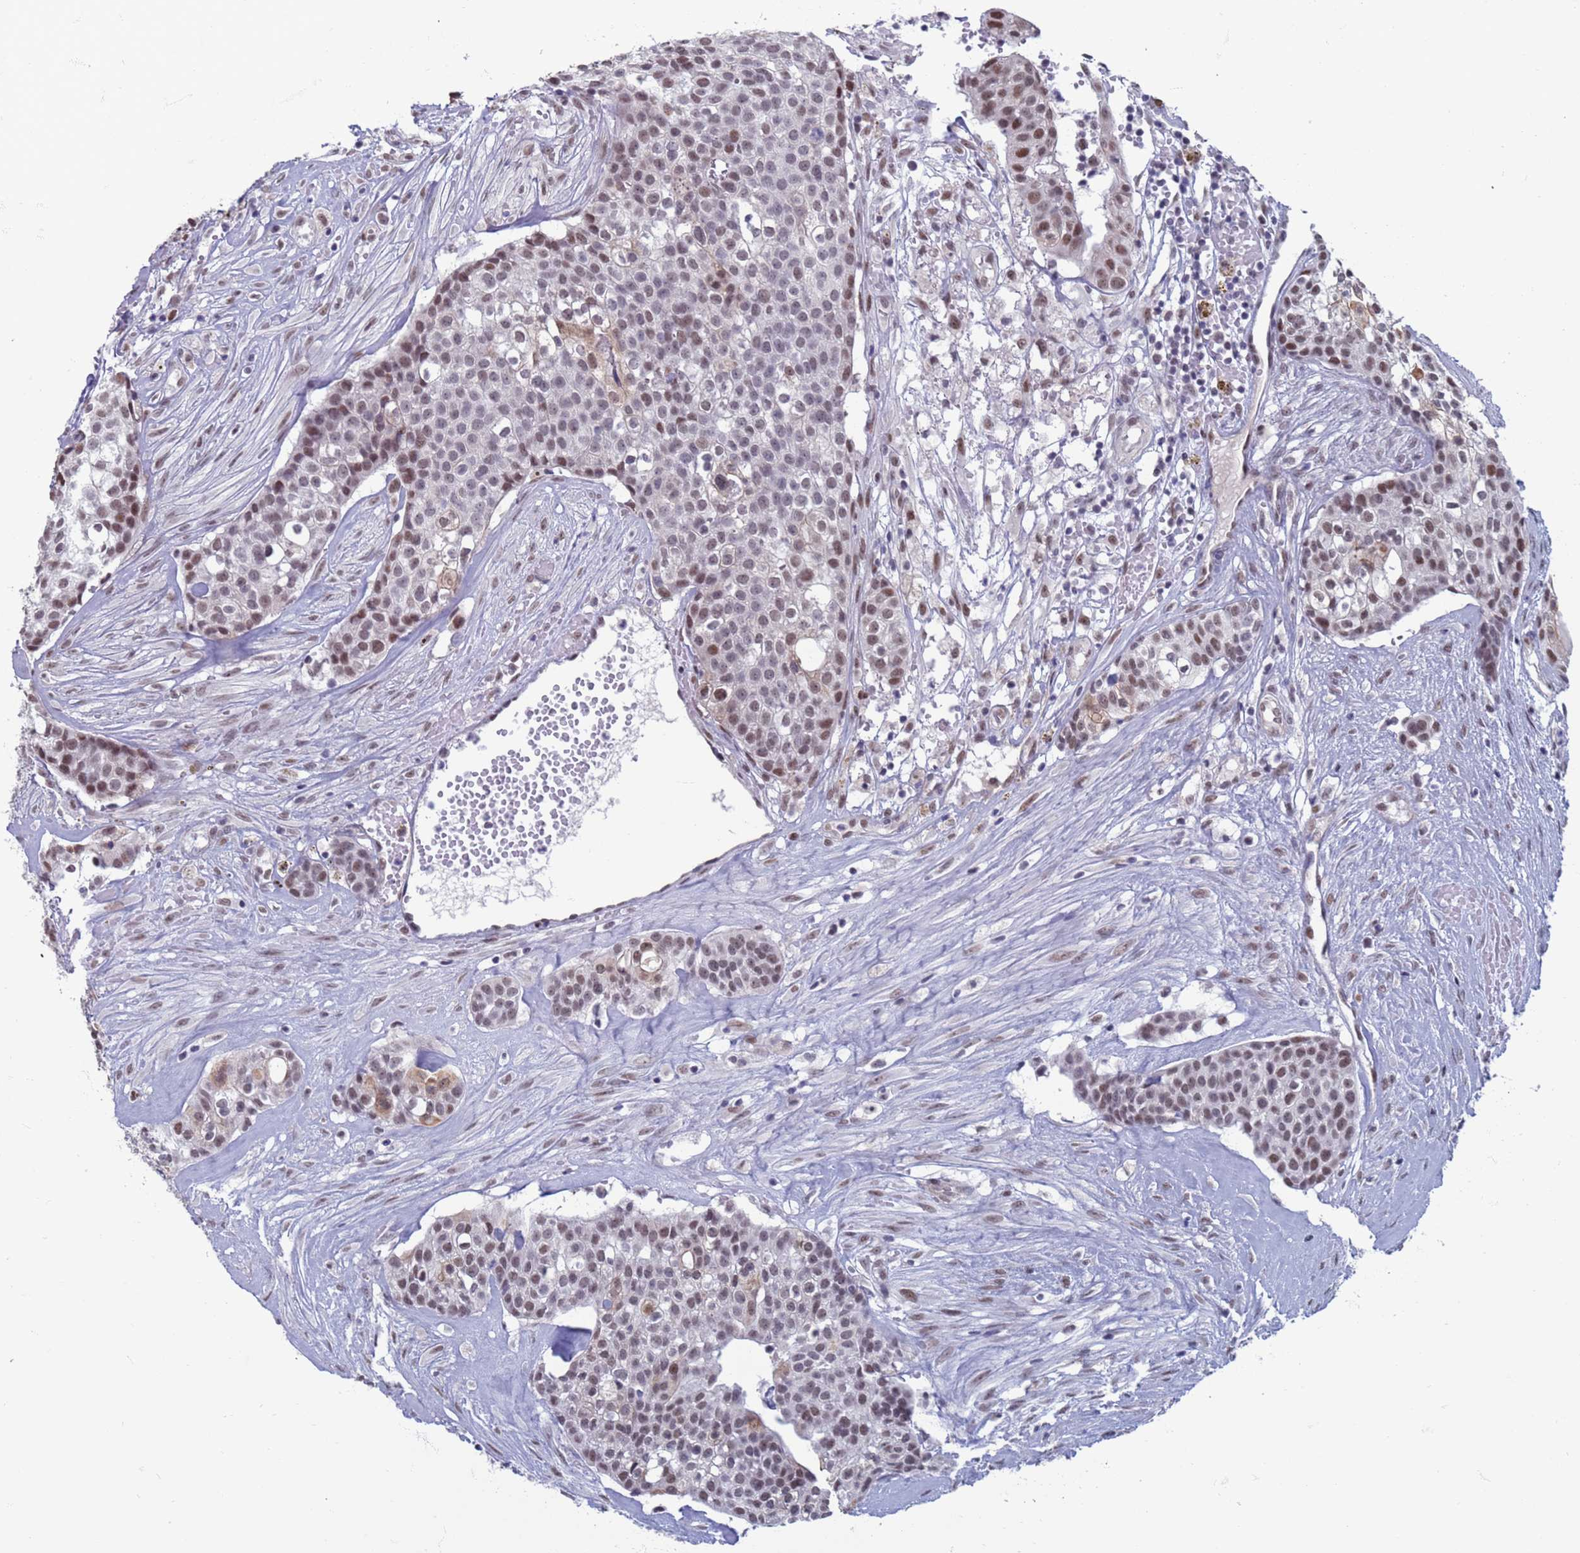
{"staining": {"intensity": "moderate", "quantity": "25%-75%", "location": "nuclear"}, "tissue": "head and neck cancer", "cell_type": "Tumor cells", "image_type": "cancer", "snomed": [{"axis": "morphology", "description": "Adenocarcinoma, NOS"}, {"axis": "topography", "description": "Head-Neck"}], "caption": "This micrograph exhibits adenocarcinoma (head and neck) stained with immunohistochemistry (IHC) to label a protein in brown. The nuclear of tumor cells show moderate positivity for the protein. Nuclei are counter-stained blue.", "gene": "SAE1", "patient": {"sex": "male", "age": 81}}